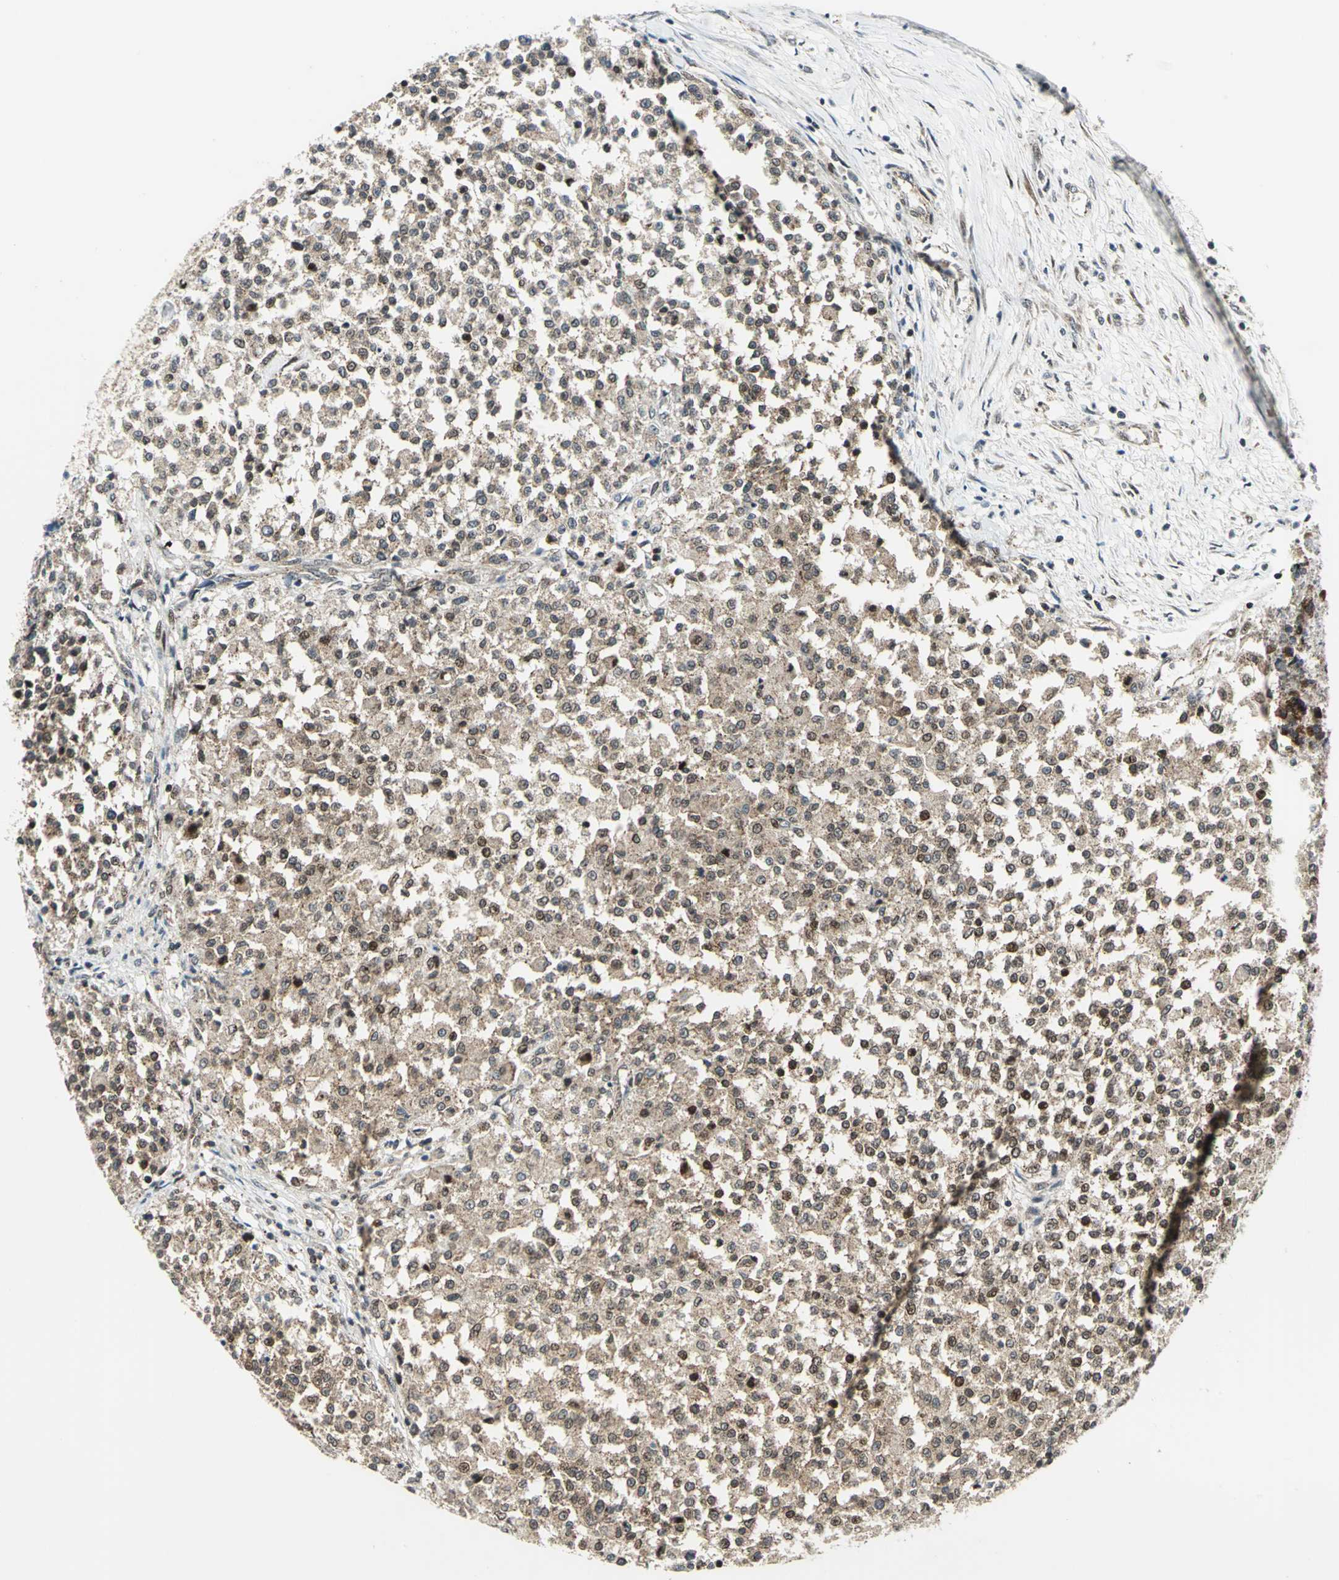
{"staining": {"intensity": "moderate", "quantity": ">75%", "location": "cytoplasmic/membranous"}, "tissue": "testis cancer", "cell_type": "Tumor cells", "image_type": "cancer", "snomed": [{"axis": "morphology", "description": "Seminoma, NOS"}, {"axis": "topography", "description": "Testis"}], "caption": "Immunohistochemical staining of human testis seminoma reveals moderate cytoplasmic/membranous protein expression in approximately >75% of tumor cells.", "gene": "ATP6V1A", "patient": {"sex": "male", "age": 59}}